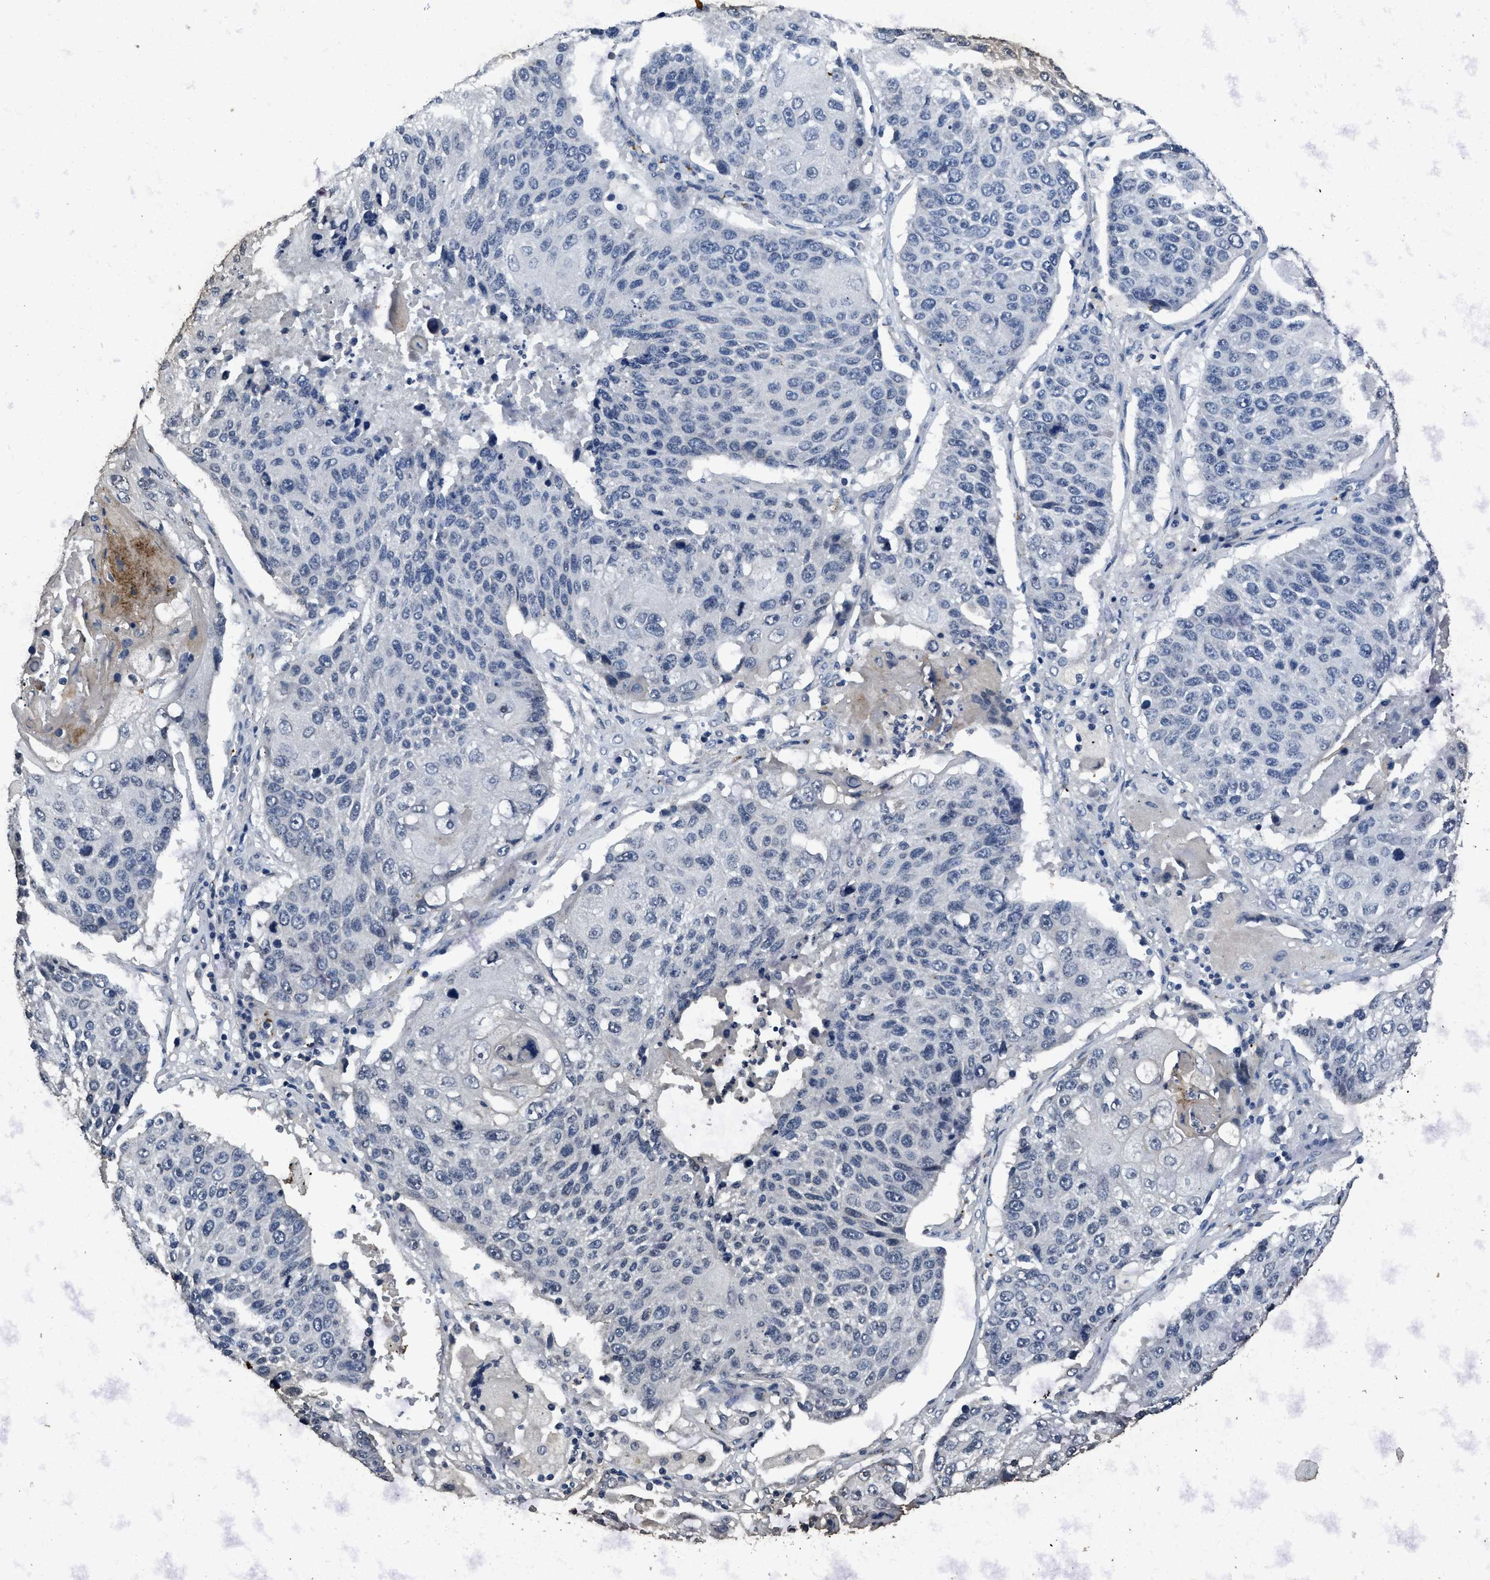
{"staining": {"intensity": "negative", "quantity": "none", "location": "none"}, "tissue": "lung cancer", "cell_type": "Tumor cells", "image_type": "cancer", "snomed": [{"axis": "morphology", "description": "Squamous cell carcinoma, NOS"}, {"axis": "topography", "description": "Lung"}], "caption": "DAB (3,3'-diaminobenzidine) immunohistochemical staining of human squamous cell carcinoma (lung) displays no significant expression in tumor cells.", "gene": "ITGA2B", "patient": {"sex": "male", "age": 61}}